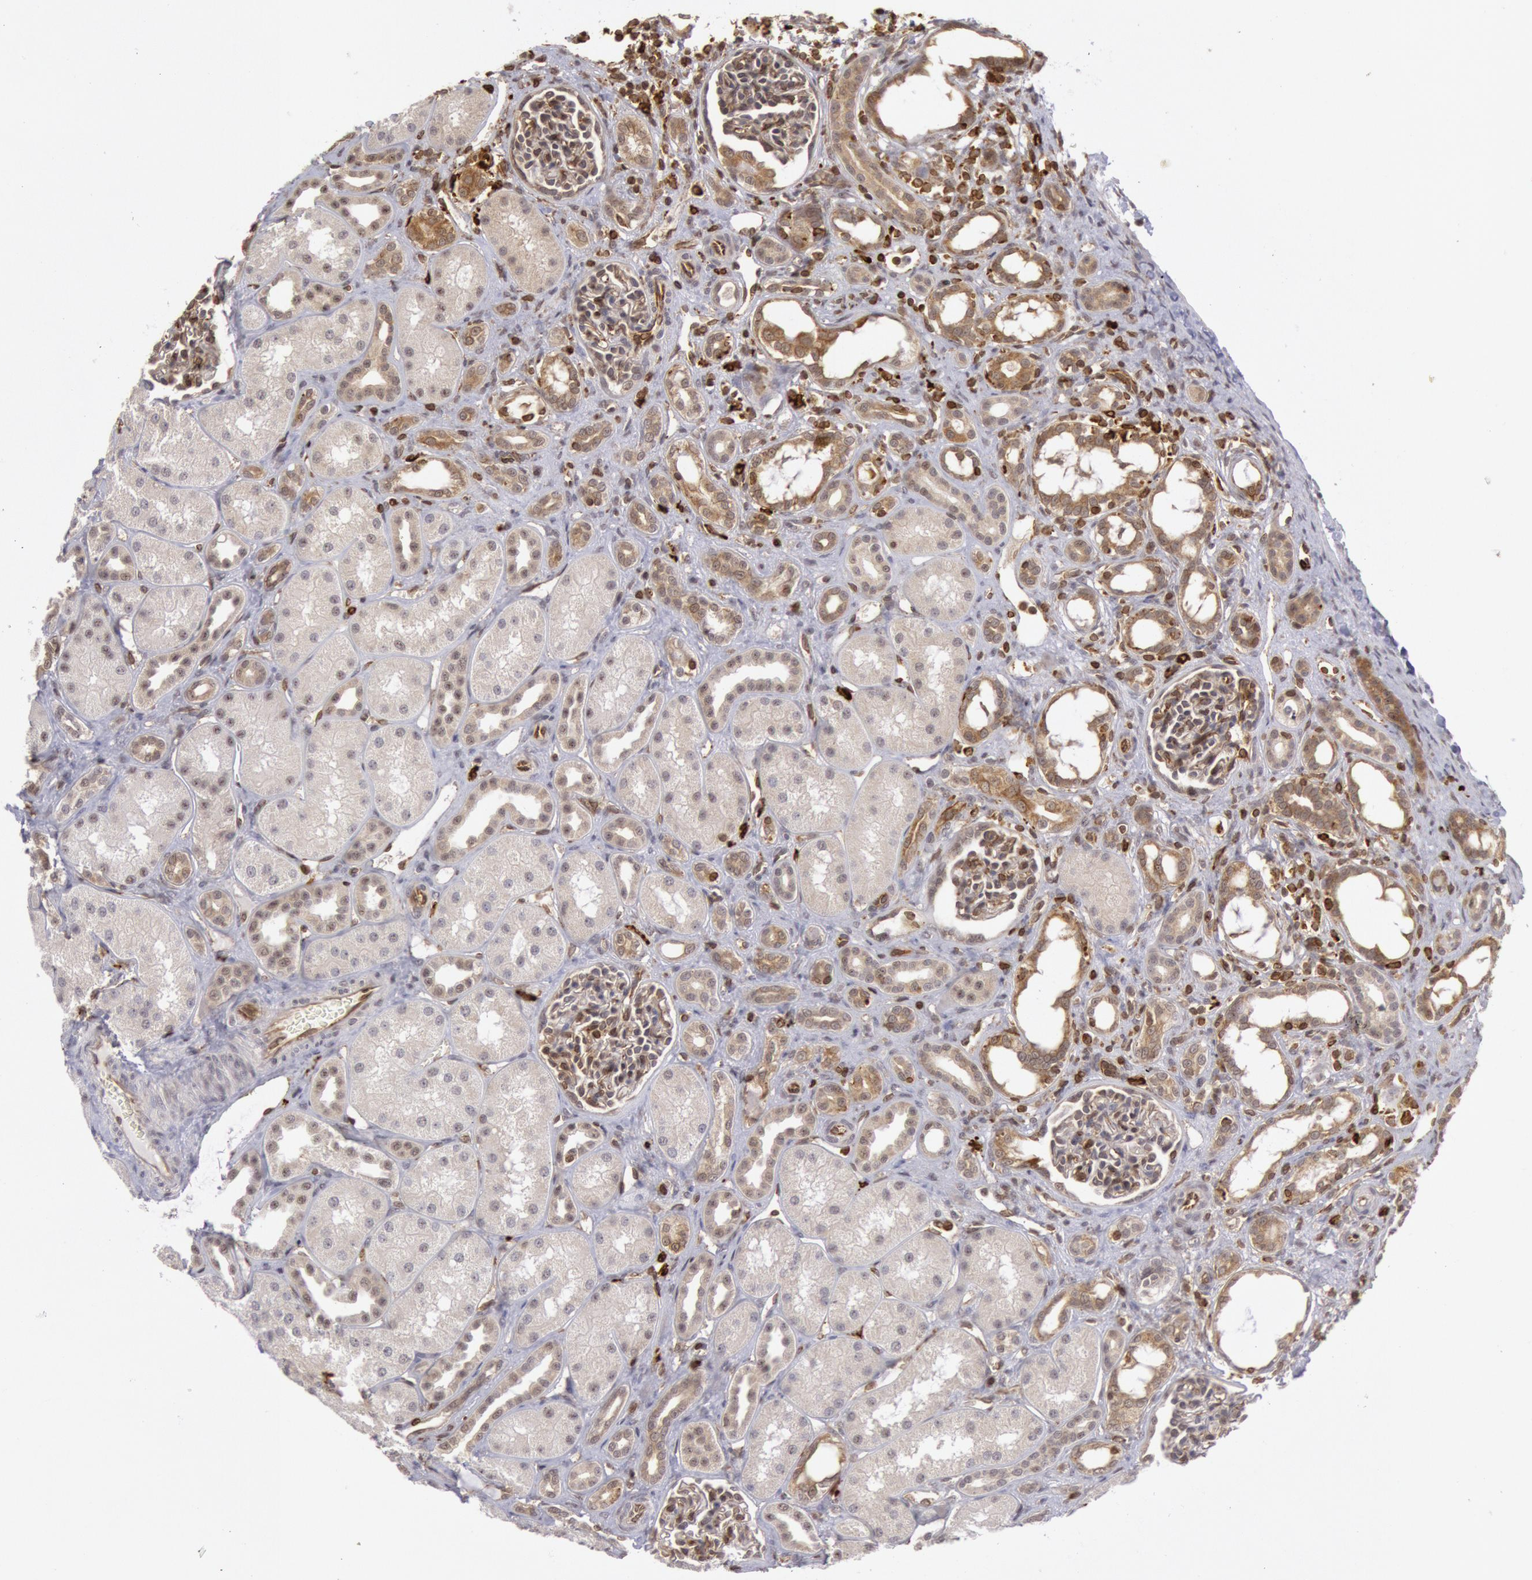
{"staining": {"intensity": "weak", "quantity": "25%-75%", "location": "nuclear"}, "tissue": "kidney", "cell_type": "Cells in glomeruli", "image_type": "normal", "snomed": [{"axis": "morphology", "description": "Normal tissue, NOS"}, {"axis": "topography", "description": "Kidney"}], "caption": "Kidney stained with a brown dye exhibits weak nuclear positive staining in about 25%-75% of cells in glomeruli.", "gene": "ENSG00000250264", "patient": {"sex": "male", "age": 7}}